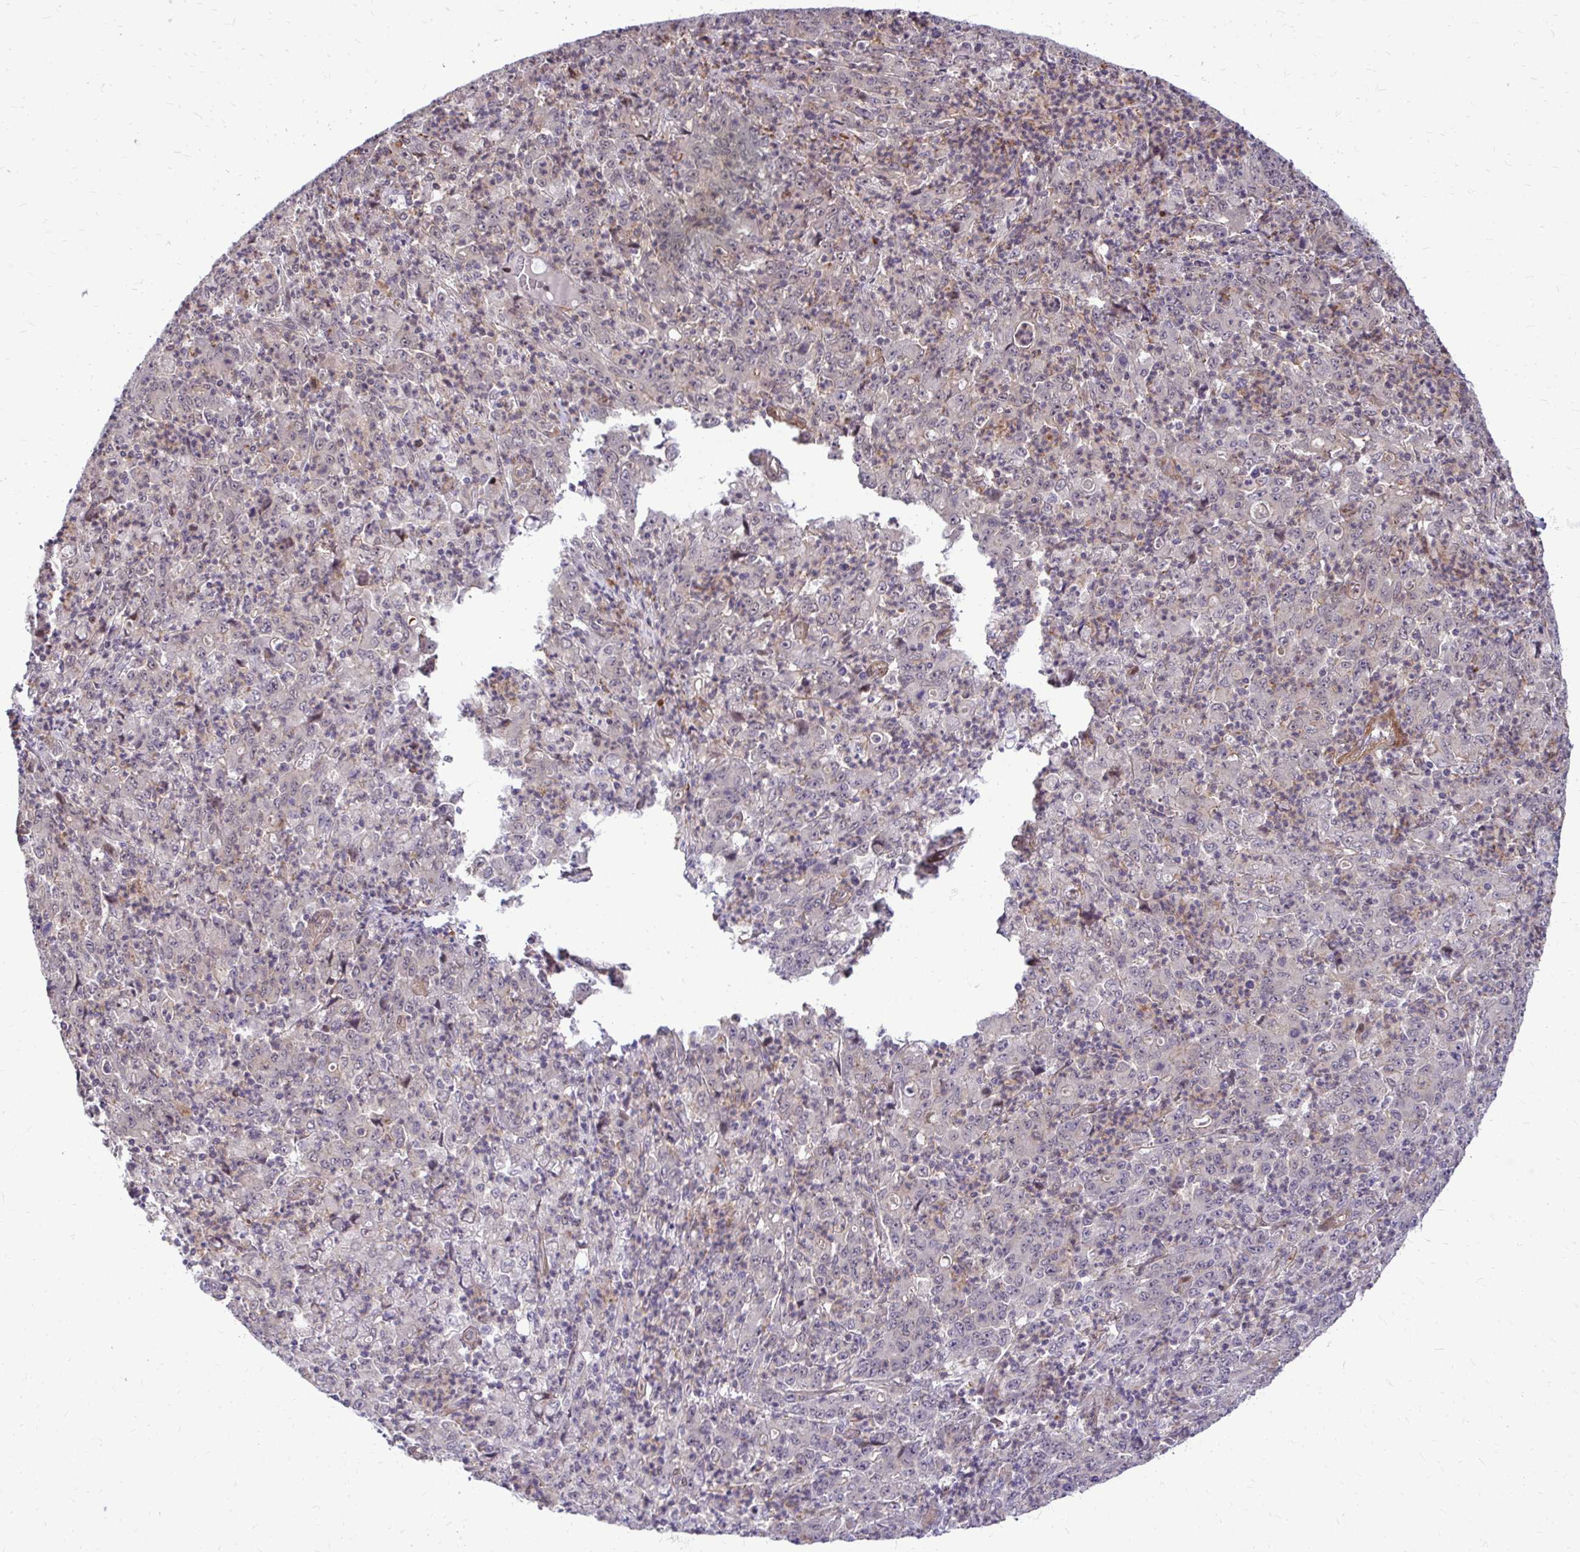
{"staining": {"intensity": "negative", "quantity": "none", "location": "none"}, "tissue": "stomach cancer", "cell_type": "Tumor cells", "image_type": "cancer", "snomed": [{"axis": "morphology", "description": "Adenocarcinoma, NOS"}, {"axis": "topography", "description": "Stomach, lower"}], "caption": "This is an IHC photomicrograph of stomach cancer (adenocarcinoma). There is no staining in tumor cells.", "gene": "TRIP6", "patient": {"sex": "female", "age": 71}}